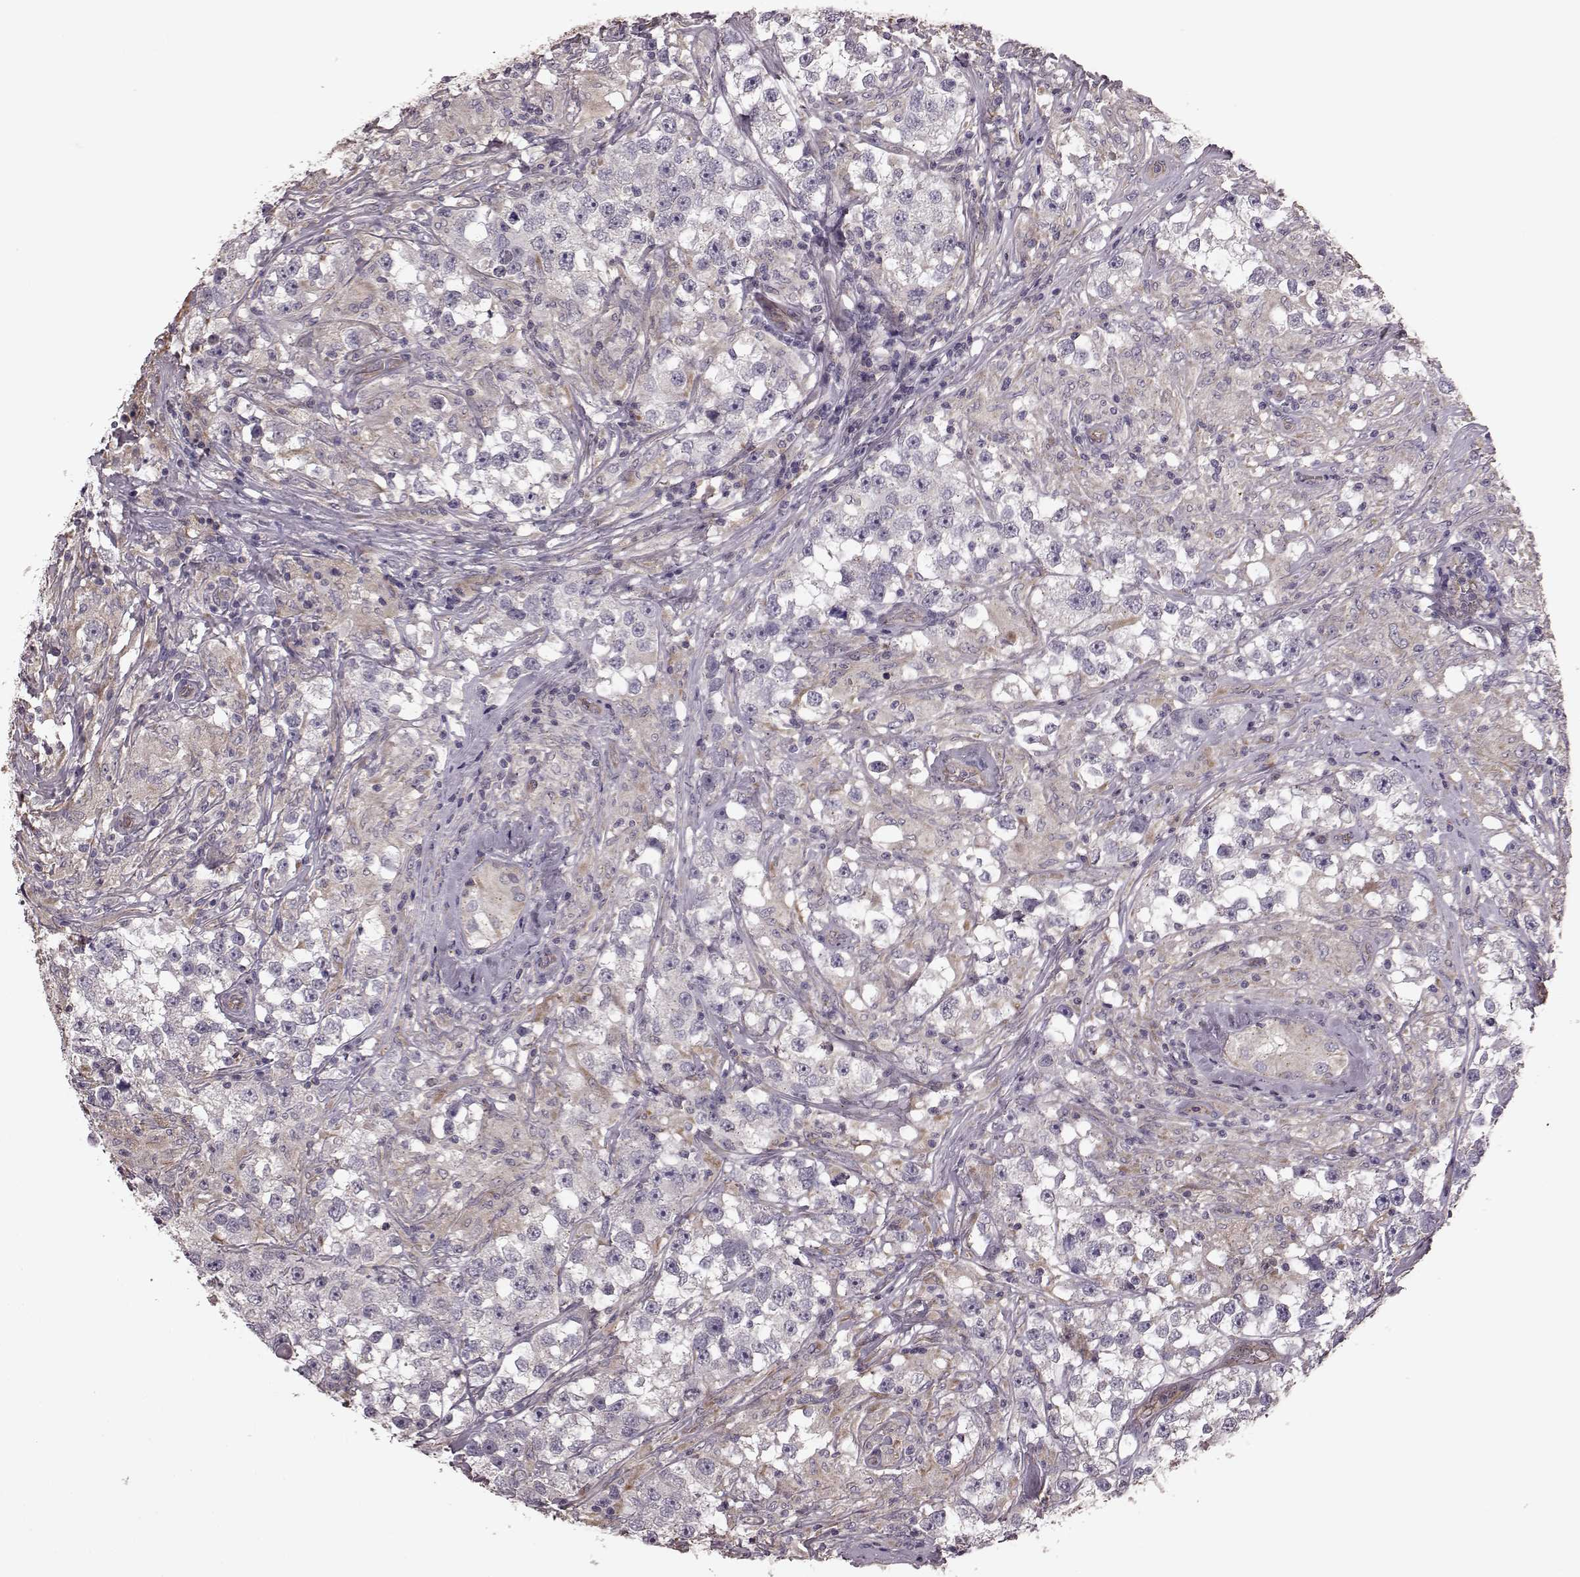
{"staining": {"intensity": "negative", "quantity": "none", "location": "none"}, "tissue": "testis cancer", "cell_type": "Tumor cells", "image_type": "cancer", "snomed": [{"axis": "morphology", "description": "Seminoma, NOS"}, {"axis": "topography", "description": "Testis"}], "caption": "High magnification brightfield microscopy of seminoma (testis) stained with DAB (3,3'-diaminobenzidine) (brown) and counterstained with hematoxylin (blue): tumor cells show no significant positivity.", "gene": "NTF3", "patient": {"sex": "male", "age": 46}}